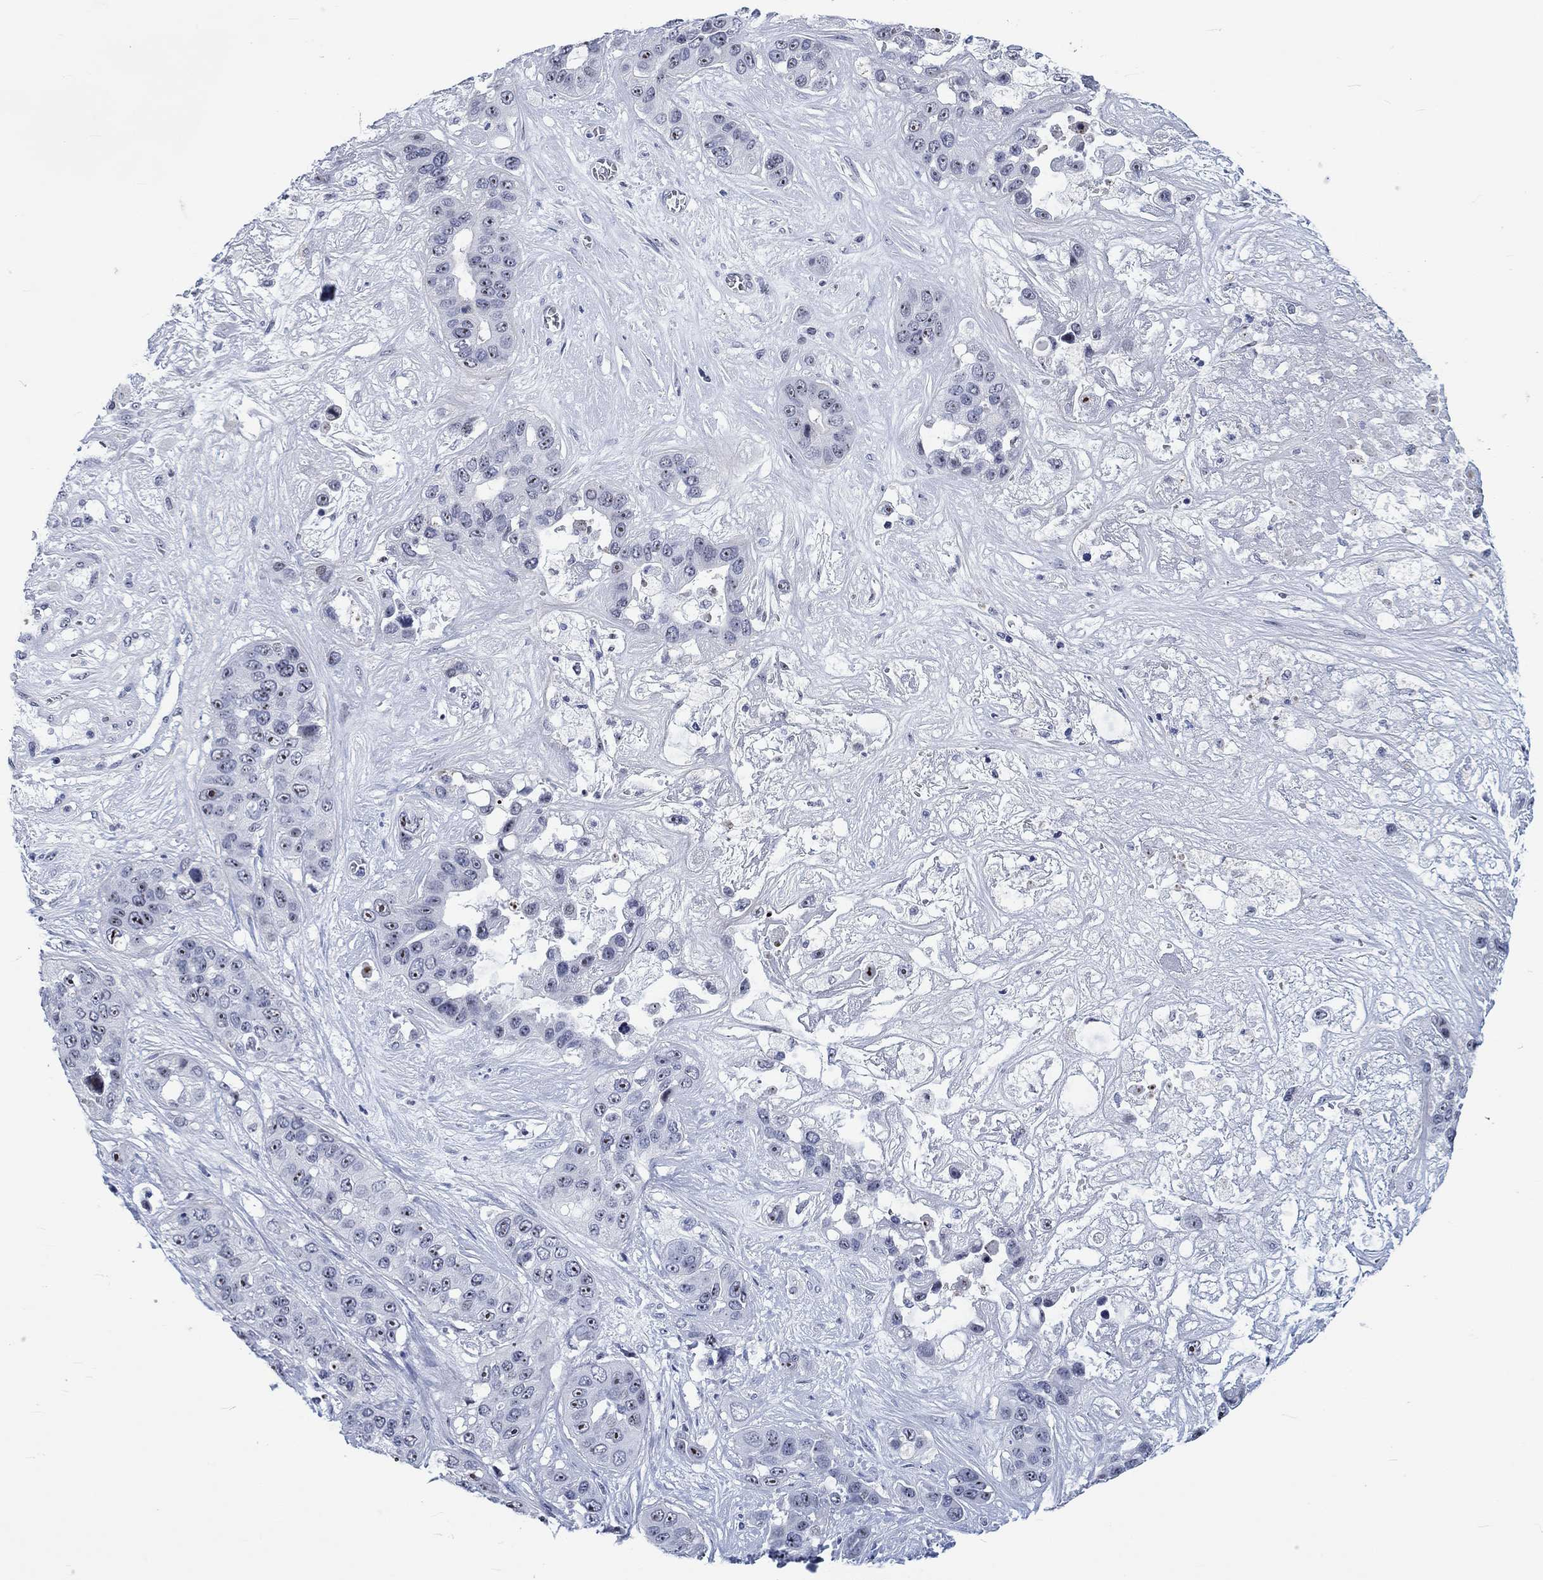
{"staining": {"intensity": "strong", "quantity": "25%-75%", "location": "nuclear"}, "tissue": "liver cancer", "cell_type": "Tumor cells", "image_type": "cancer", "snomed": [{"axis": "morphology", "description": "Cholangiocarcinoma"}, {"axis": "topography", "description": "Liver"}], "caption": "A high amount of strong nuclear positivity is present in approximately 25%-75% of tumor cells in liver cholangiocarcinoma tissue. Nuclei are stained in blue.", "gene": "ZNF446", "patient": {"sex": "female", "age": 52}}